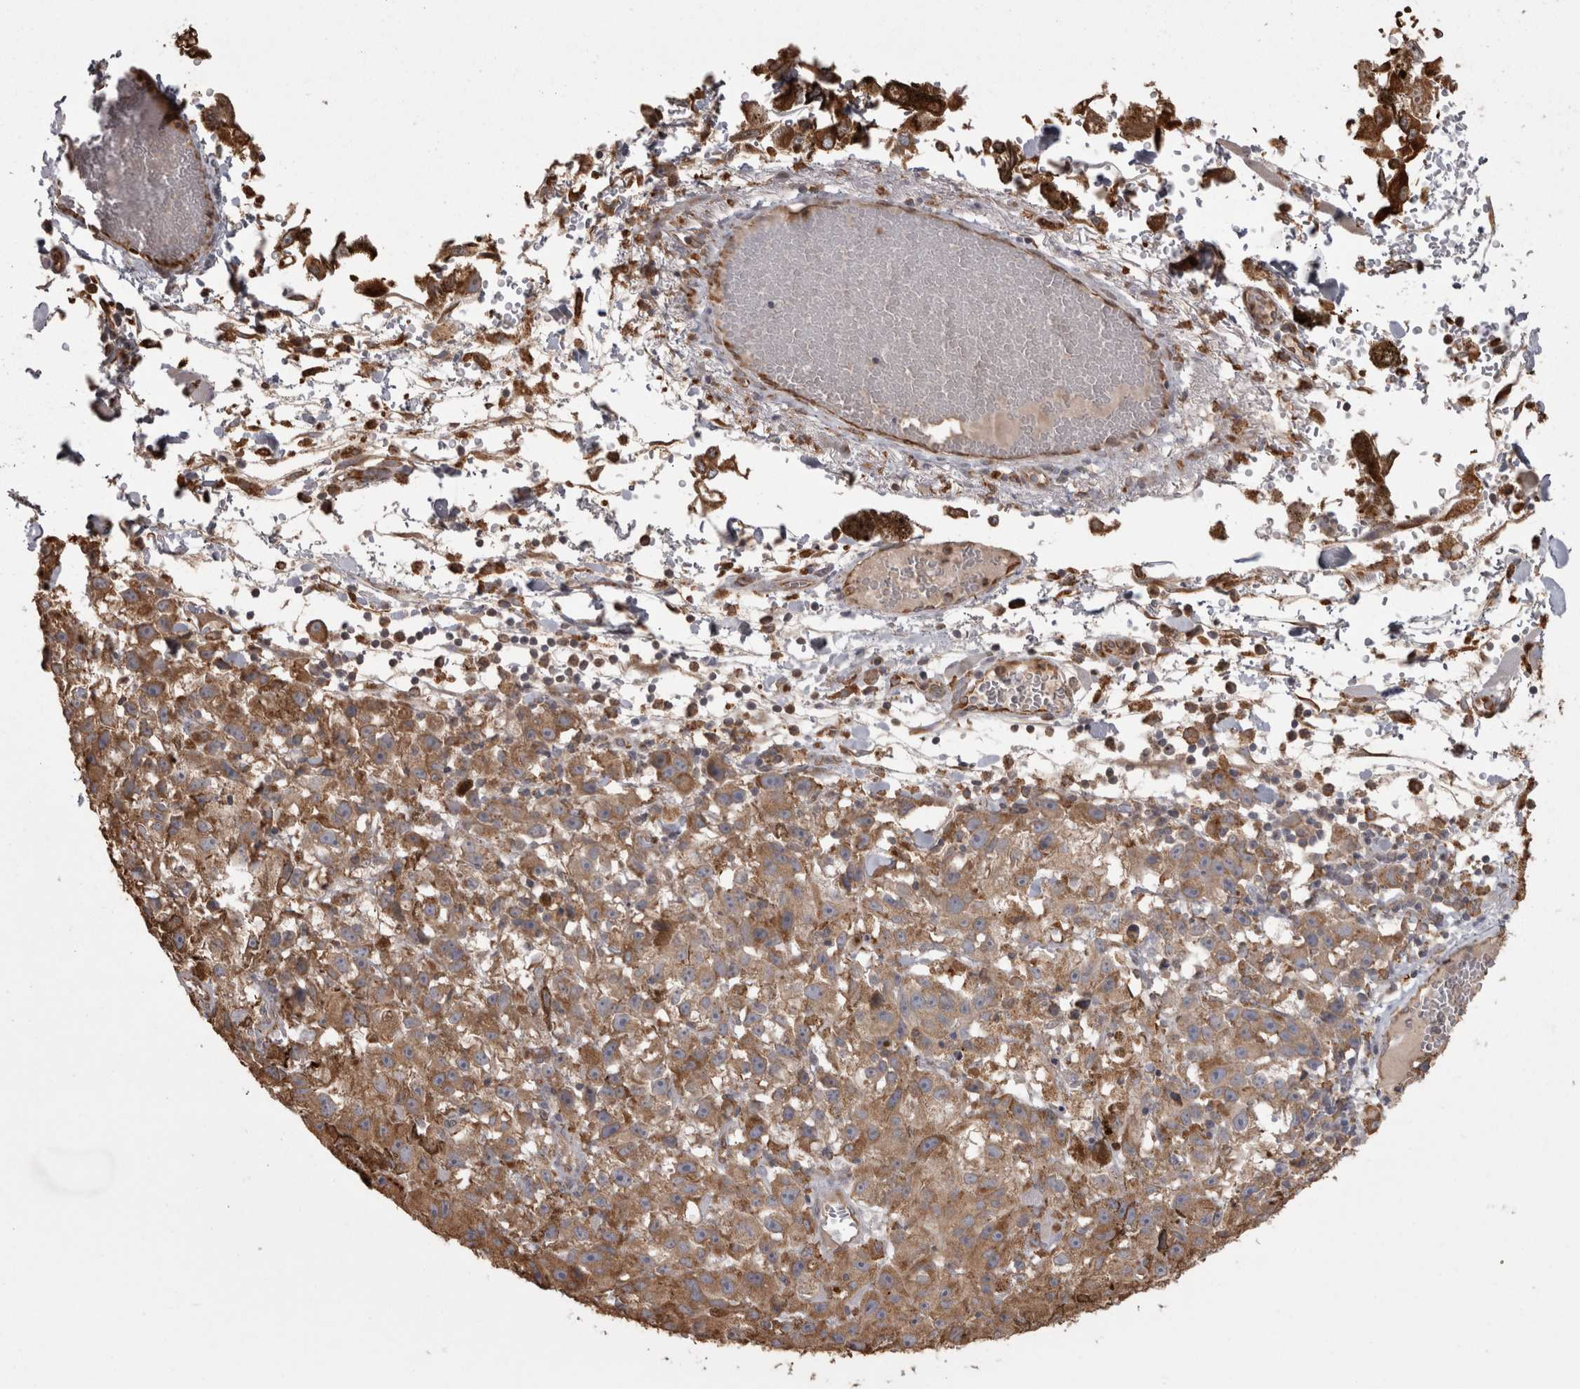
{"staining": {"intensity": "moderate", "quantity": ">75%", "location": "cytoplasmic/membranous"}, "tissue": "melanoma", "cell_type": "Tumor cells", "image_type": "cancer", "snomed": [{"axis": "morphology", "description": "Malignant melanoma, NOS"}, {"axis": "topography", "description": "Skin"}], "caption": "Immunohistochemistry (IHC) of malignant melanoma shows medium levels of moderate cytoplasmic/membranous positivity in approximately >75% of tumor cells. (IHC, brightfield microscopy, high magnification).", "gene": "PON2", "patient": {"sex": "female", "age": 104}}